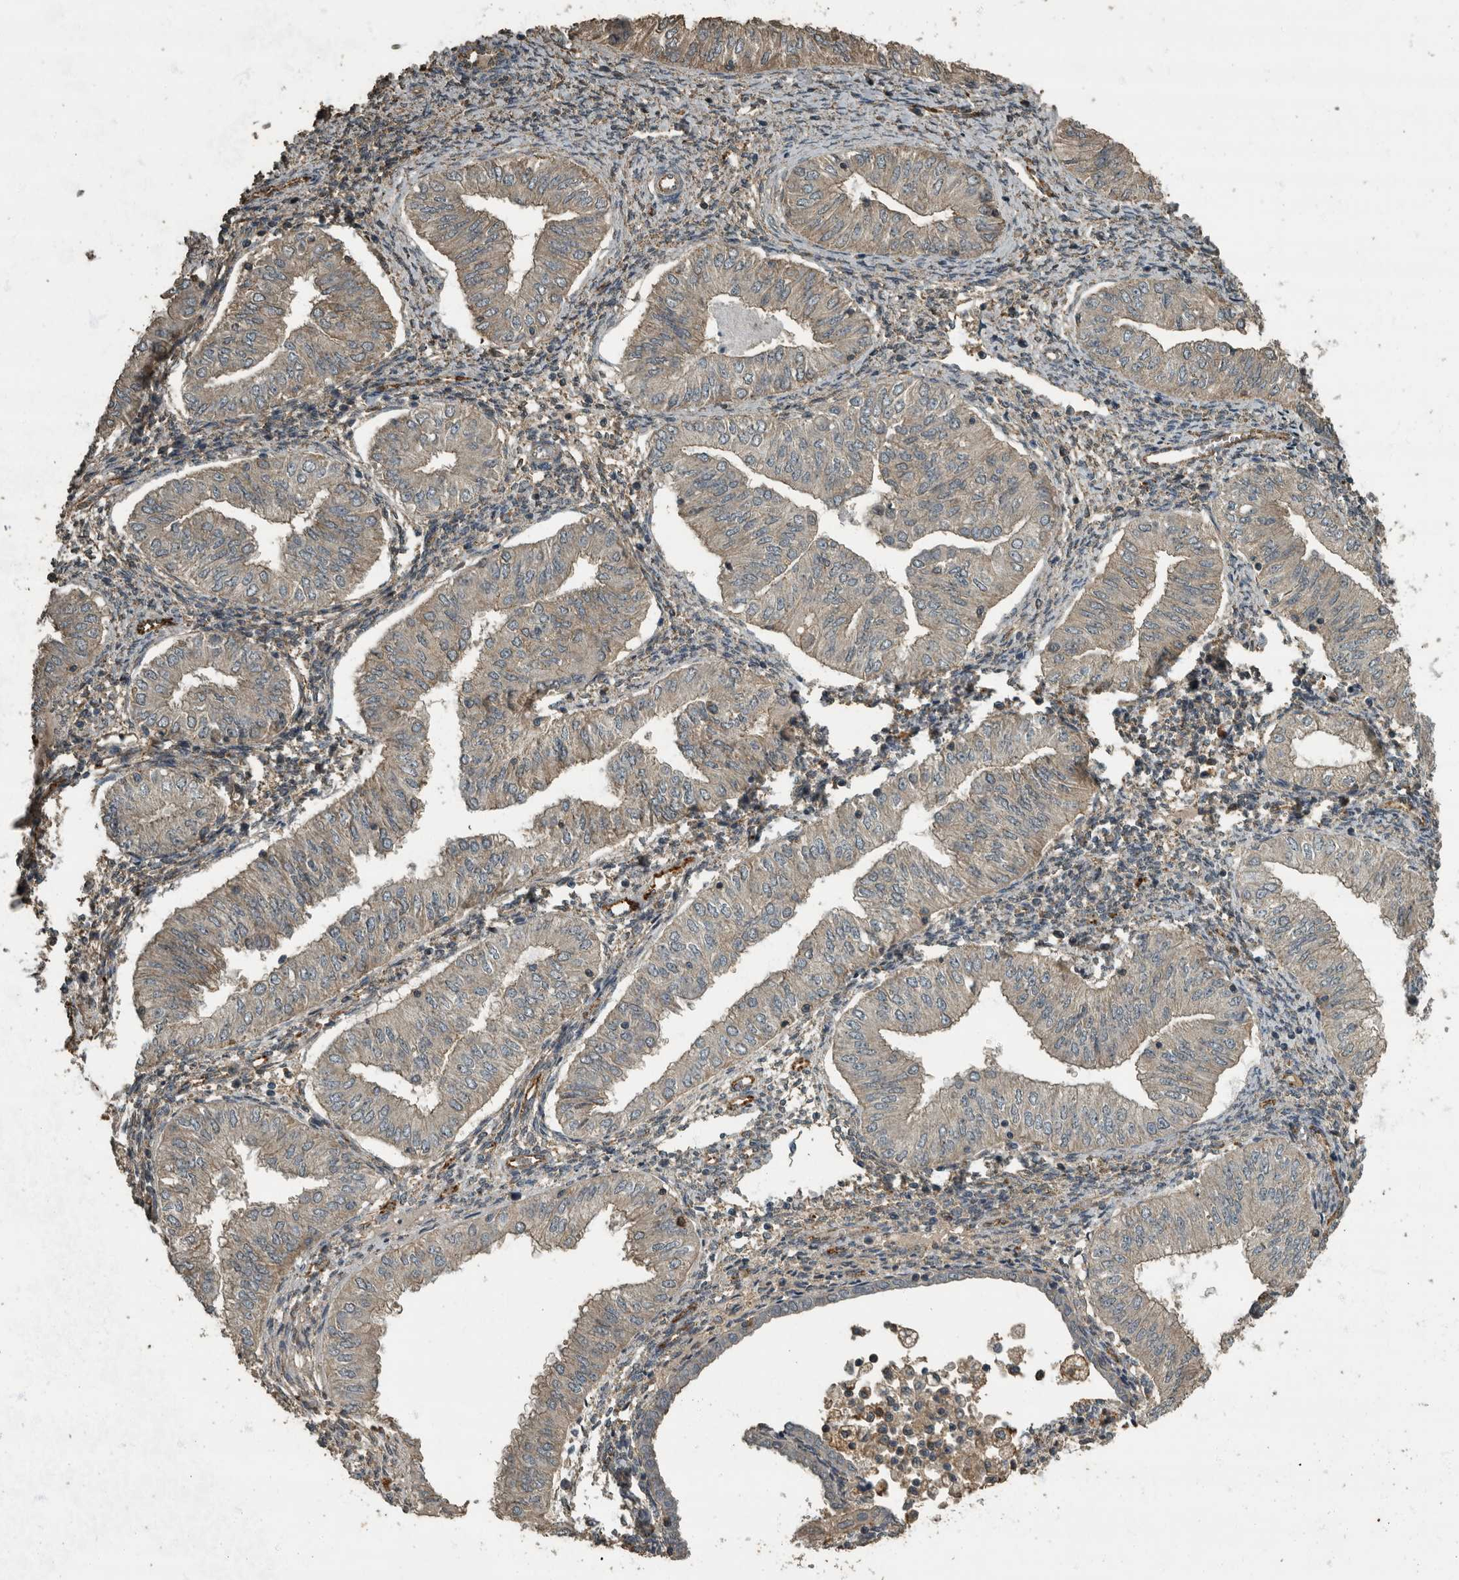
{"staining": {"intensity": "negative", "quantity": "none", "location": "none"}, "tissue": "endometrial cancer", "cell_type": "Tumor cells", "image_type": "cancer", "snomed": [{"axis": "morphology", "description": "Normal tissue, NOS"}, {"axis": "morphology", "description": "Adenocarcinoma, NOS"}, {"axis": "topography", "description": "Endometrium"}], "caption": "A micrograph of human endometrial adenocarcinoma is negative for staining in tumor cells.", "gene": "IL15RA", "patient": {"sex": "female", "age": 53}}